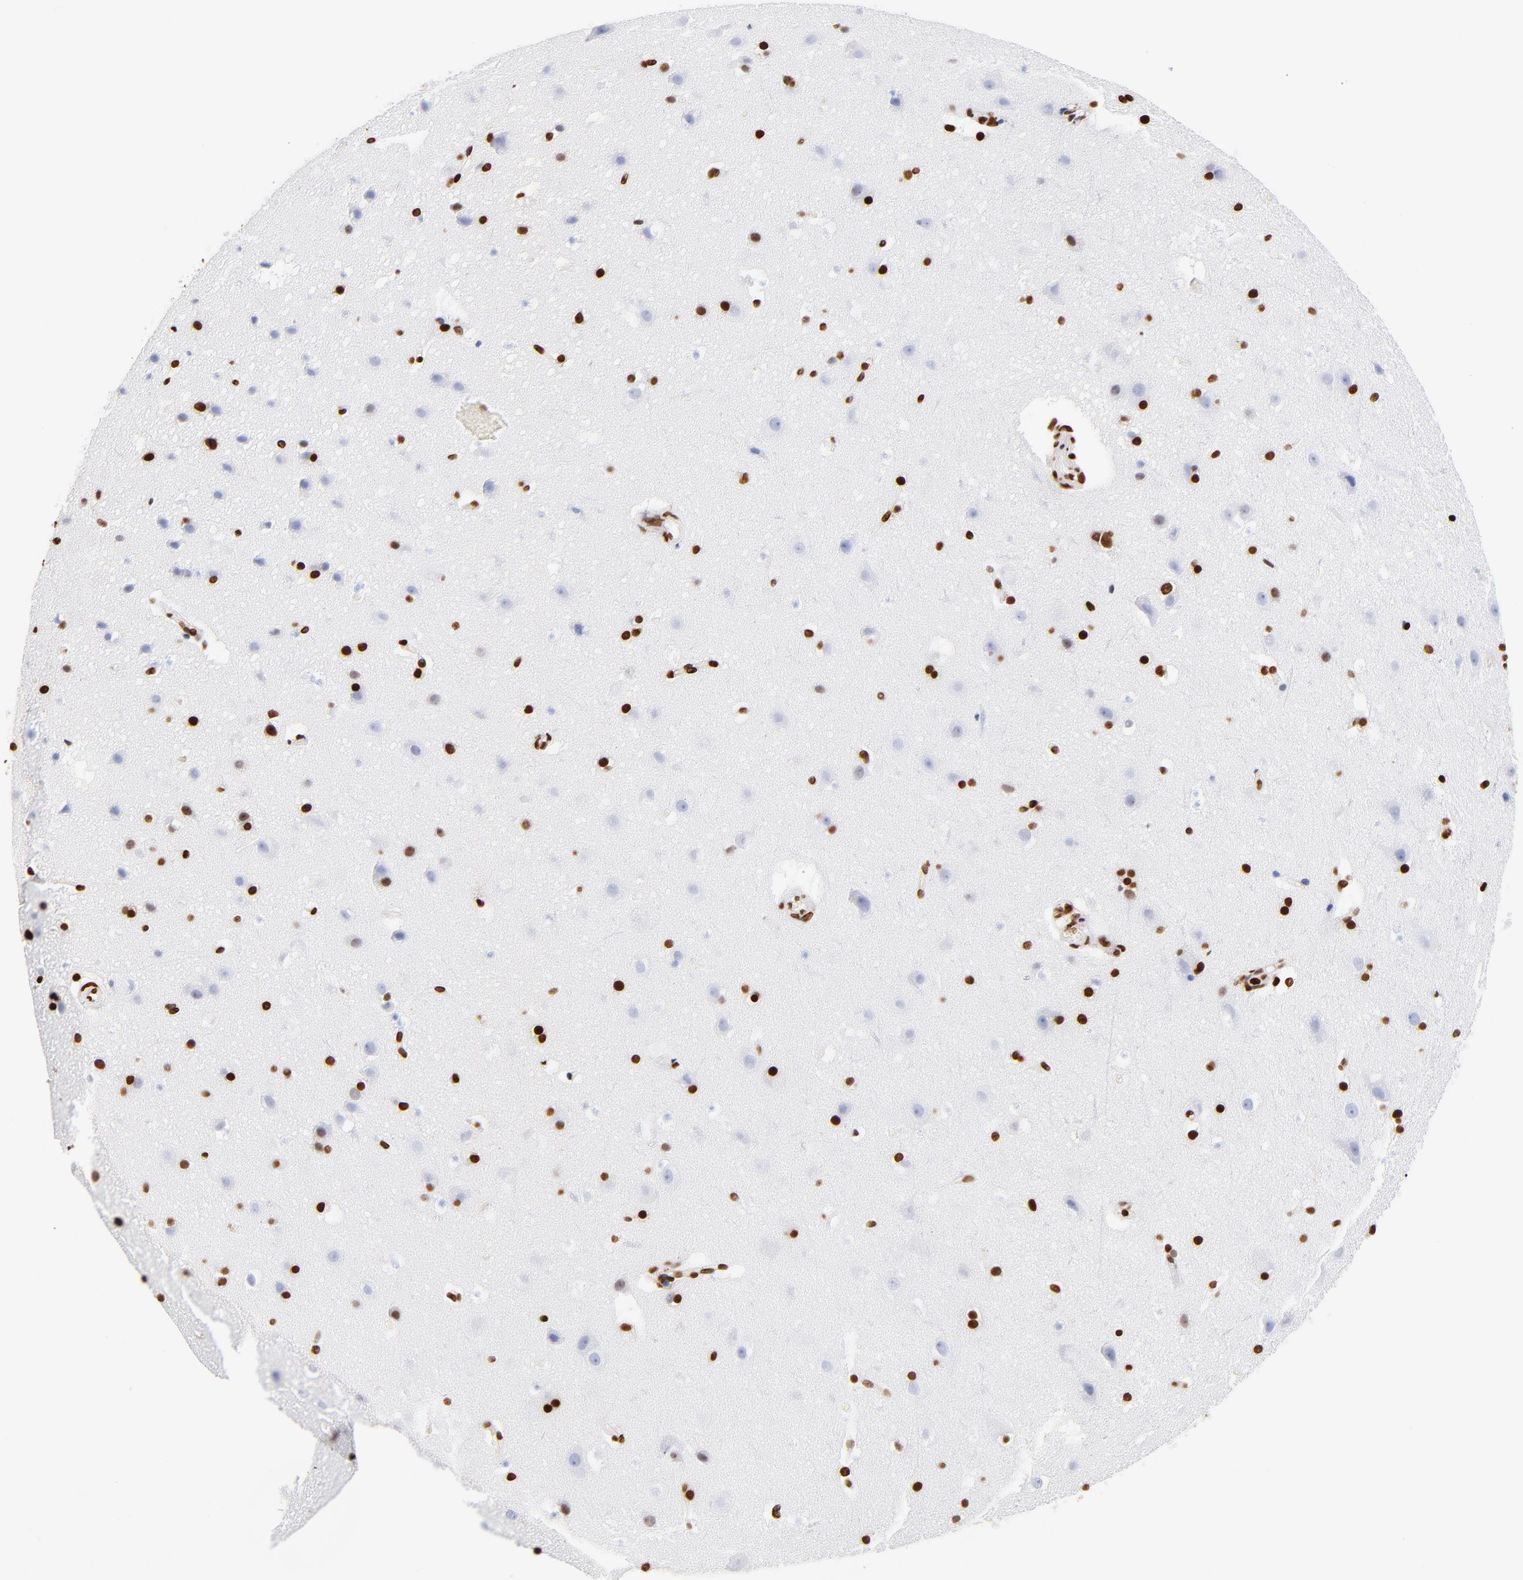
{"staining": {"intensity": "negative", "quantity": "none", "location": "none"}, "tissue": "cerebral cortex", "cell_type": "Endothelial cells", "image_type": "normal", "snomed": [{"axis": "morphology", "description": "Normal tissue, NOS"}, {"axis": "topography", "description": "Cerebral cortex"}], "caption": "Endothelial cells are negative for brown protein staining in benign cerebral cortex.", "gene": "FBH1", "patient": {"sex": "male", "age": 45}}